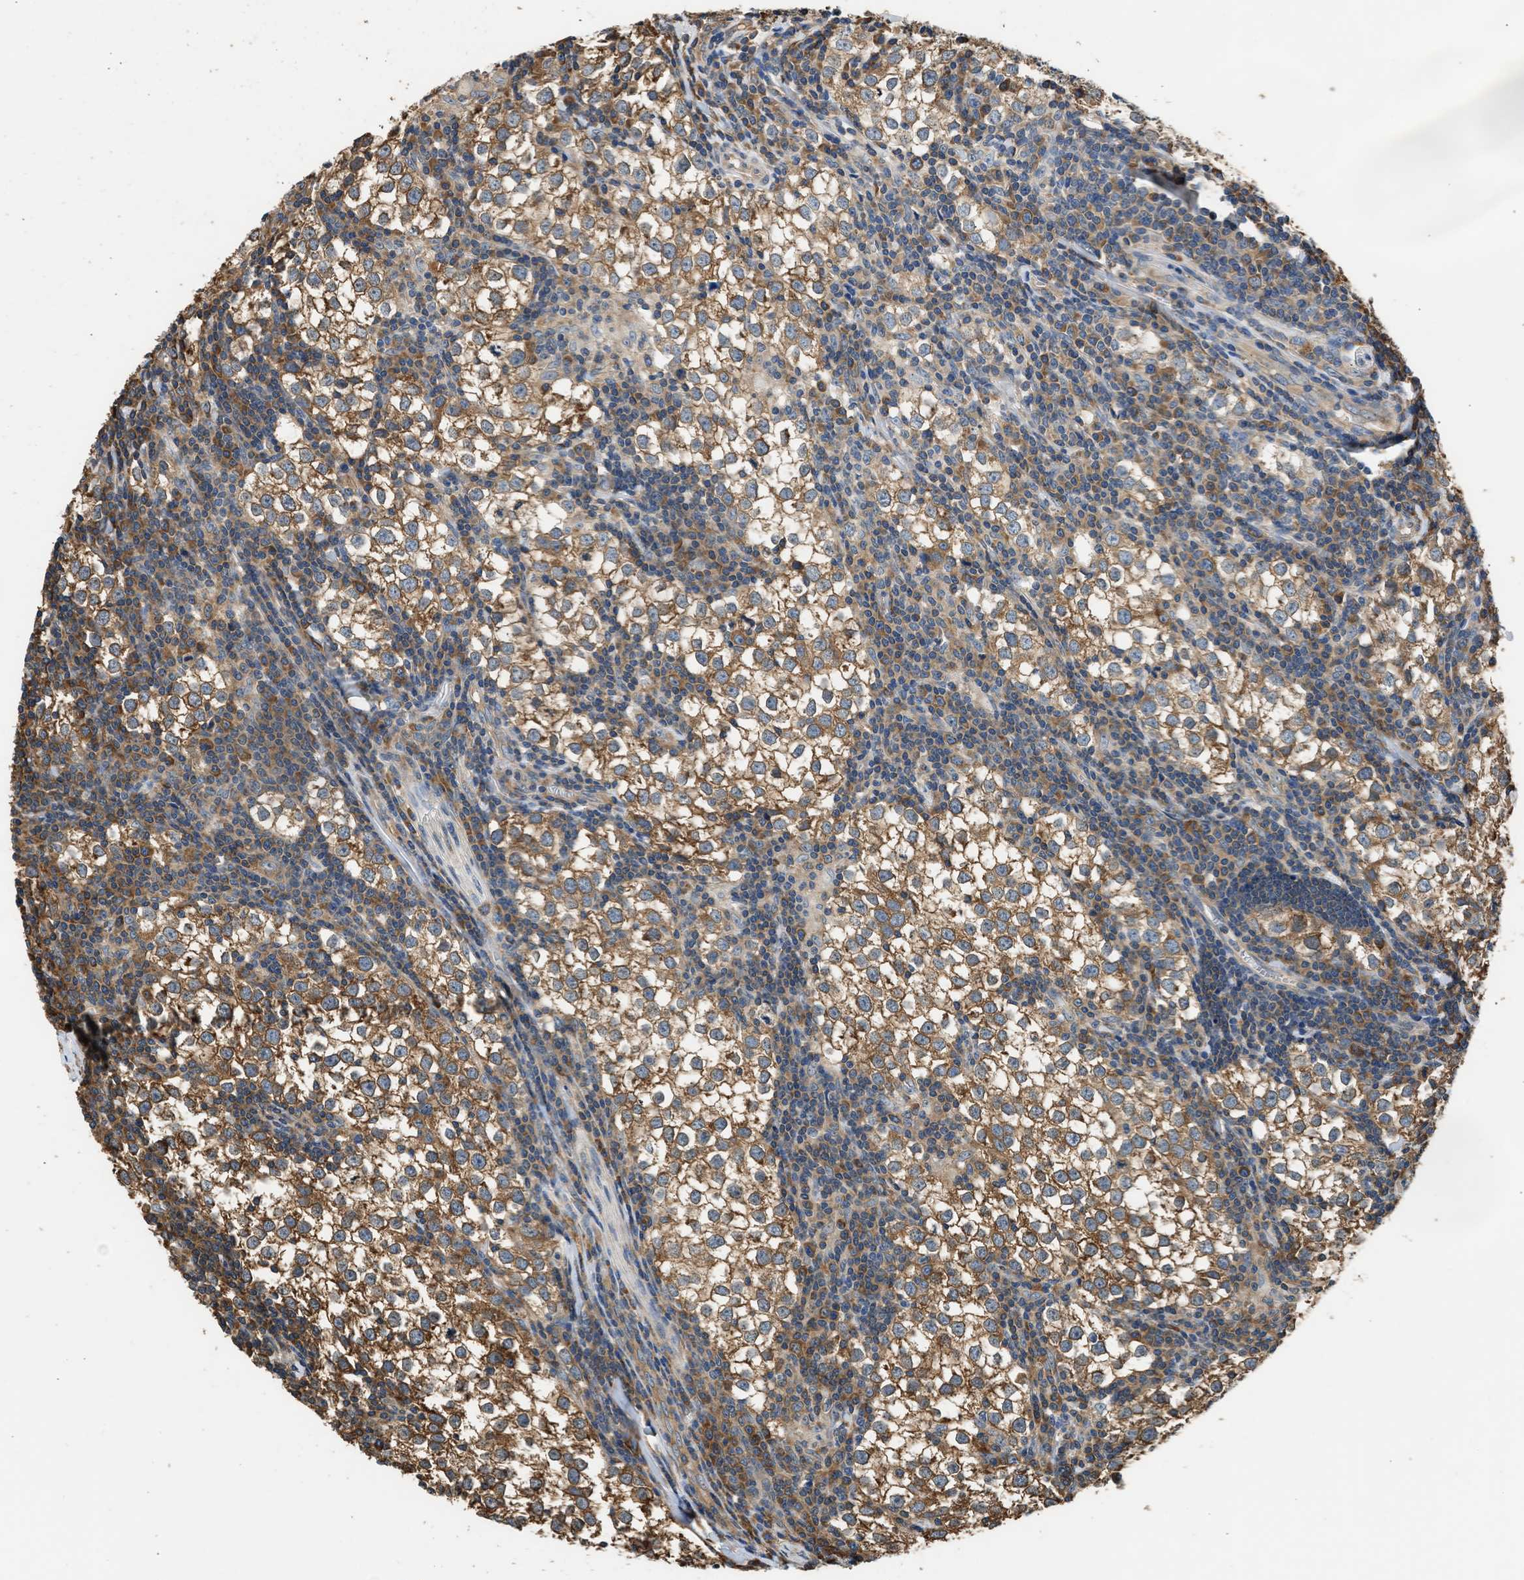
{"staining": {"intensity": "moderate", "quantity": ">75%", "location": "cytoplasmic/membranous"}, "tissue": "testis cancer", "cell_type": "Tumor cells", "image_type": "cancer", "snomed": [{"axis": "morphology", "description": "Seminoma, NOS"}, {"axis": "morphology", "description": "Carcinoma, Embryonal, NOS"}, {"axis": "topography", "description": "Testis"}], "caption": "The immunohistochemical stain shows moderate cytoplasmic/membranous staining in tumor cells of testis cancer tissue. (DAB (3,3'-diaminobenzidine) IHC with brightfield microscopy, high magnification).", "gene": "SLC36A4", "patient": {"sex": "male", "age": 36}}